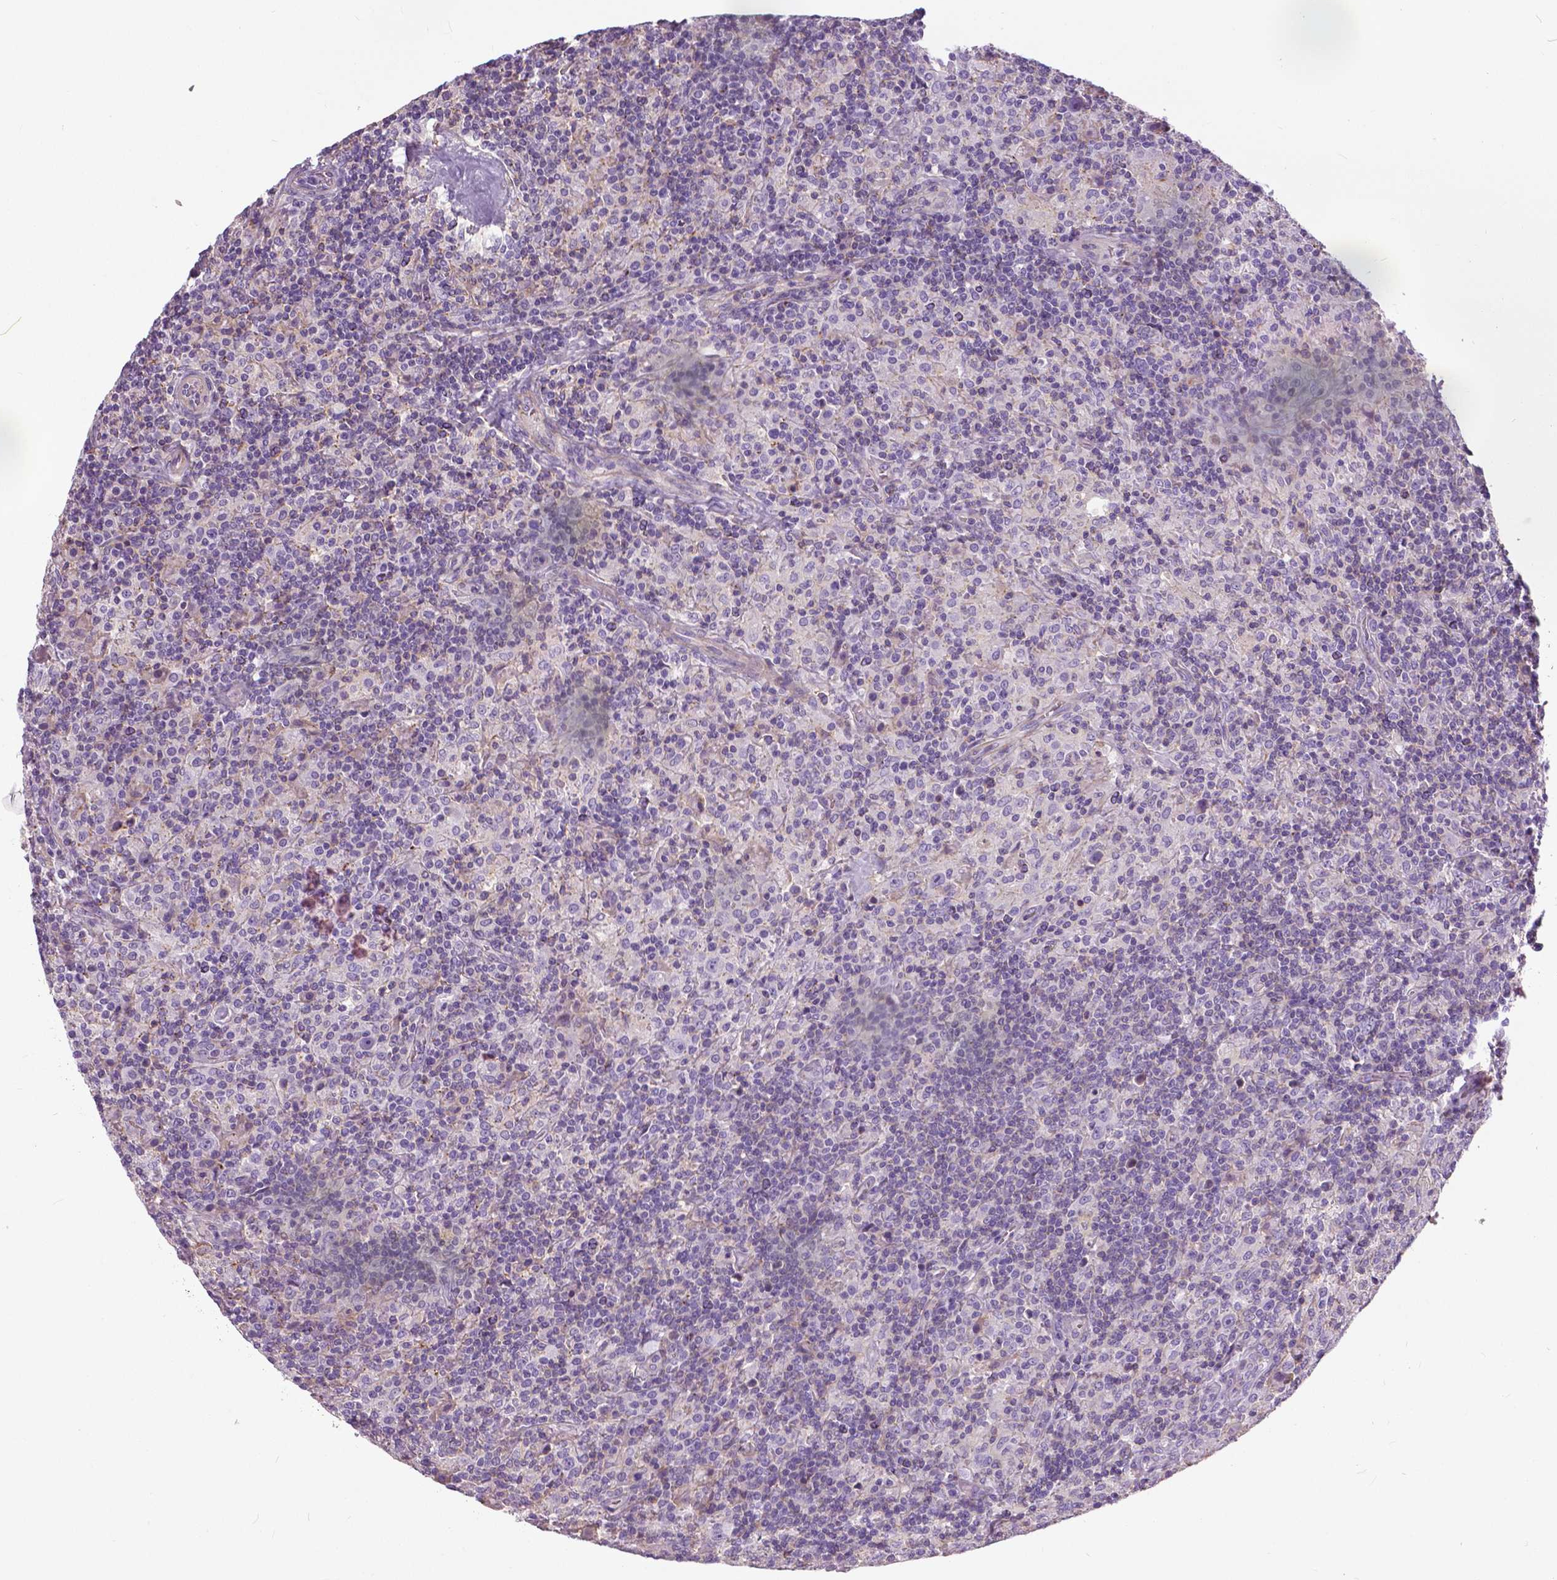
{"staining": {"intensity": "negative", "quantity": "none", "location": "none"}, "tissue": "lymphoma", "cell_type": "Tumor cells", "image_type": "cancer", "snomed": [{"axis": "morphology", "description": "Hodgkin's disease, NOS"}, {"axis": "topography", "description": "Lymph node"}], "caption": "Tumor cells show no significant staining in lymphoma.", "gene": "ANXA13", "patient": {"sex": "male", "age": 70}}